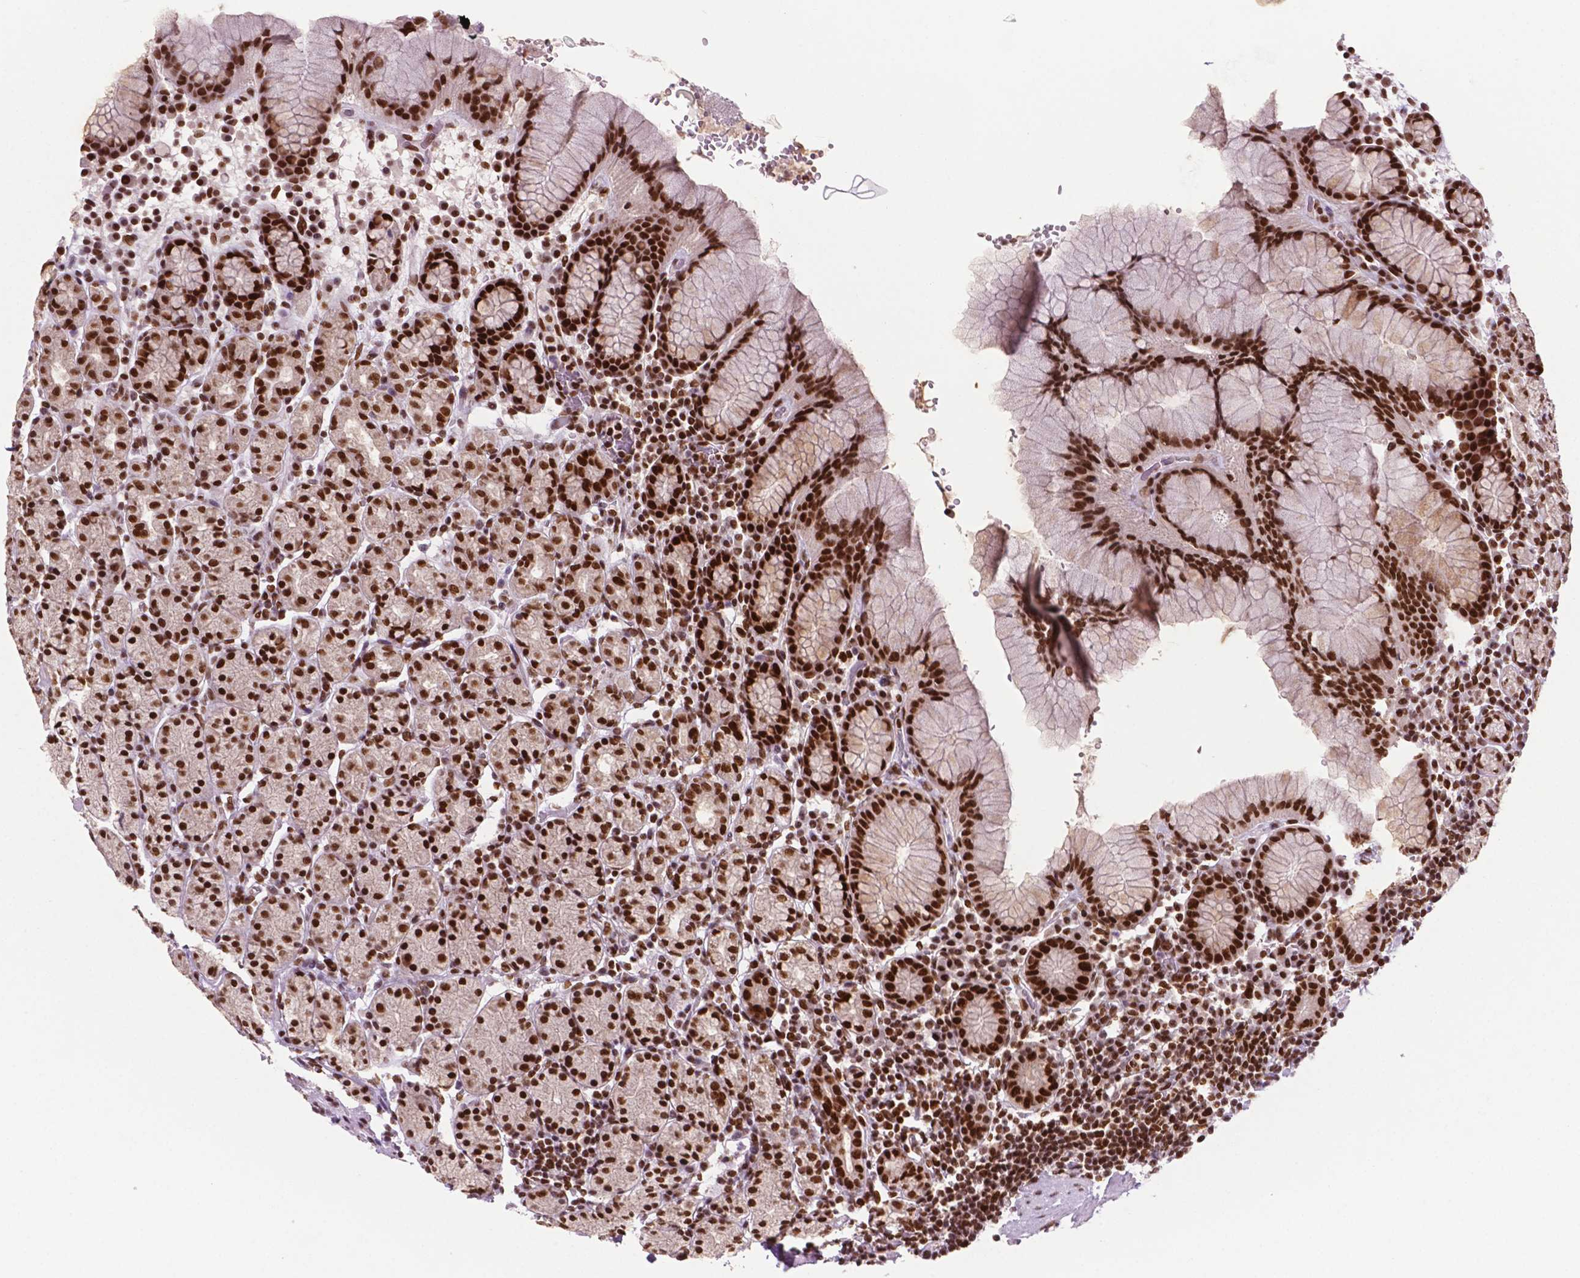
{"staining": {"intensity": "strong", "quantity": ">75%", "location": "nuclear"}, "tissue": "stomach", "cell_type": "Glandular cells", "image_type": "normal", "snomed": [{"axis": "morphology", "description": "Normal tissue, NOS"}, {"axis": "topography", "description": "Stomach, upper"}, {"axis": "topography", "description": "Stomach"}], "caption": "Immunohistochemistry staining of unremarkable stomach, which displays high levels of strong nuclear positivity in about >75% of glandular cells indicating strong nuclear protein positivity. The staining was performed using DAB (brown) for protein detection and nuclei were counterstained in hematoxylin (blue).", "gene": "MLH1", "patient": {"sex": "male", "age": 62}}